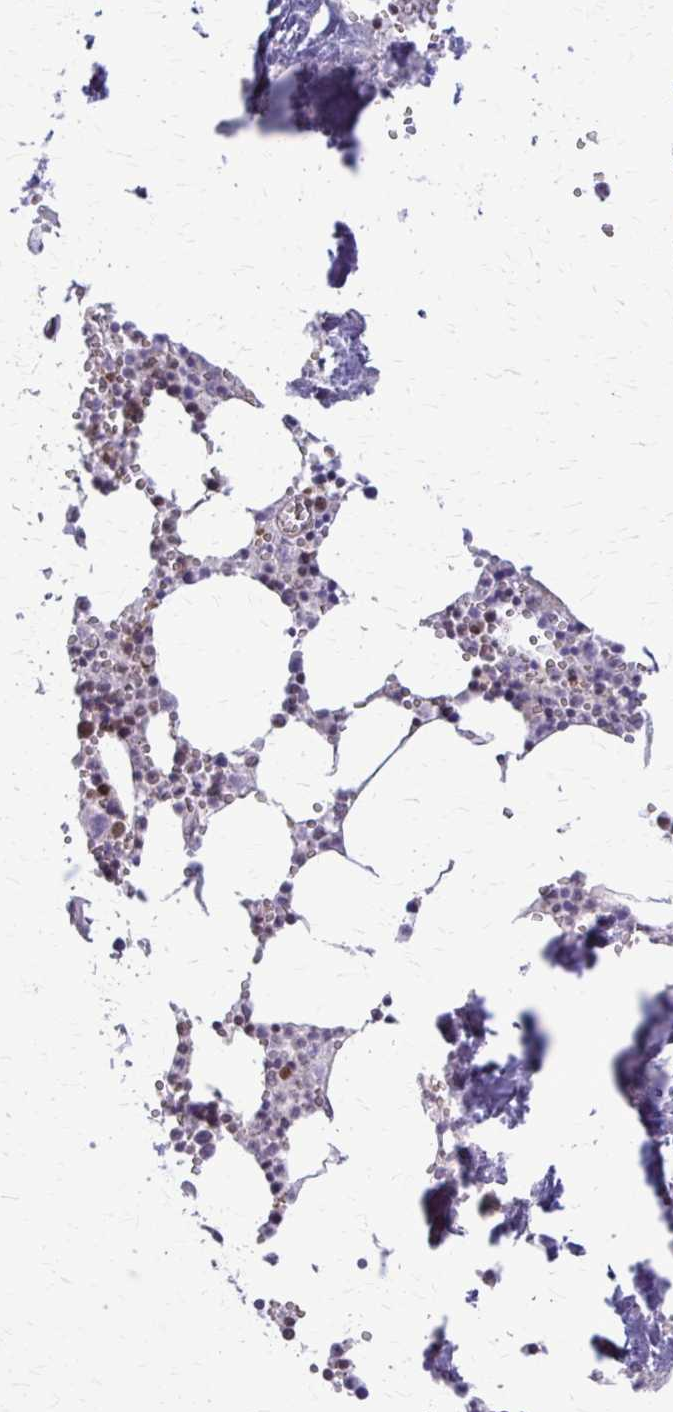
{"staining": {"intensity": "moderate", "quantity": "<25%", "location": "nuclear"}, "tissue": "bone marrow", "cell_type": "Hematopoietic cells", "image_type": "normal", "snomed": [{"axis": "morphology", "description": "Normal tissue, NOS"}, {"axis": "topography", "description": "Bone marrow"}], "caption": "Immunohistochemical staining of unremarkable bone marrow reveals <25% levels of moderate nuclear protein expression in about <25% of hematopoietic cells. Immunohistochemistry (ihc) stains the protein of interest in brown and the nuclei are stained blue.", "gene": "TTF1", "patient": {"sex": "male", "age": 54}}